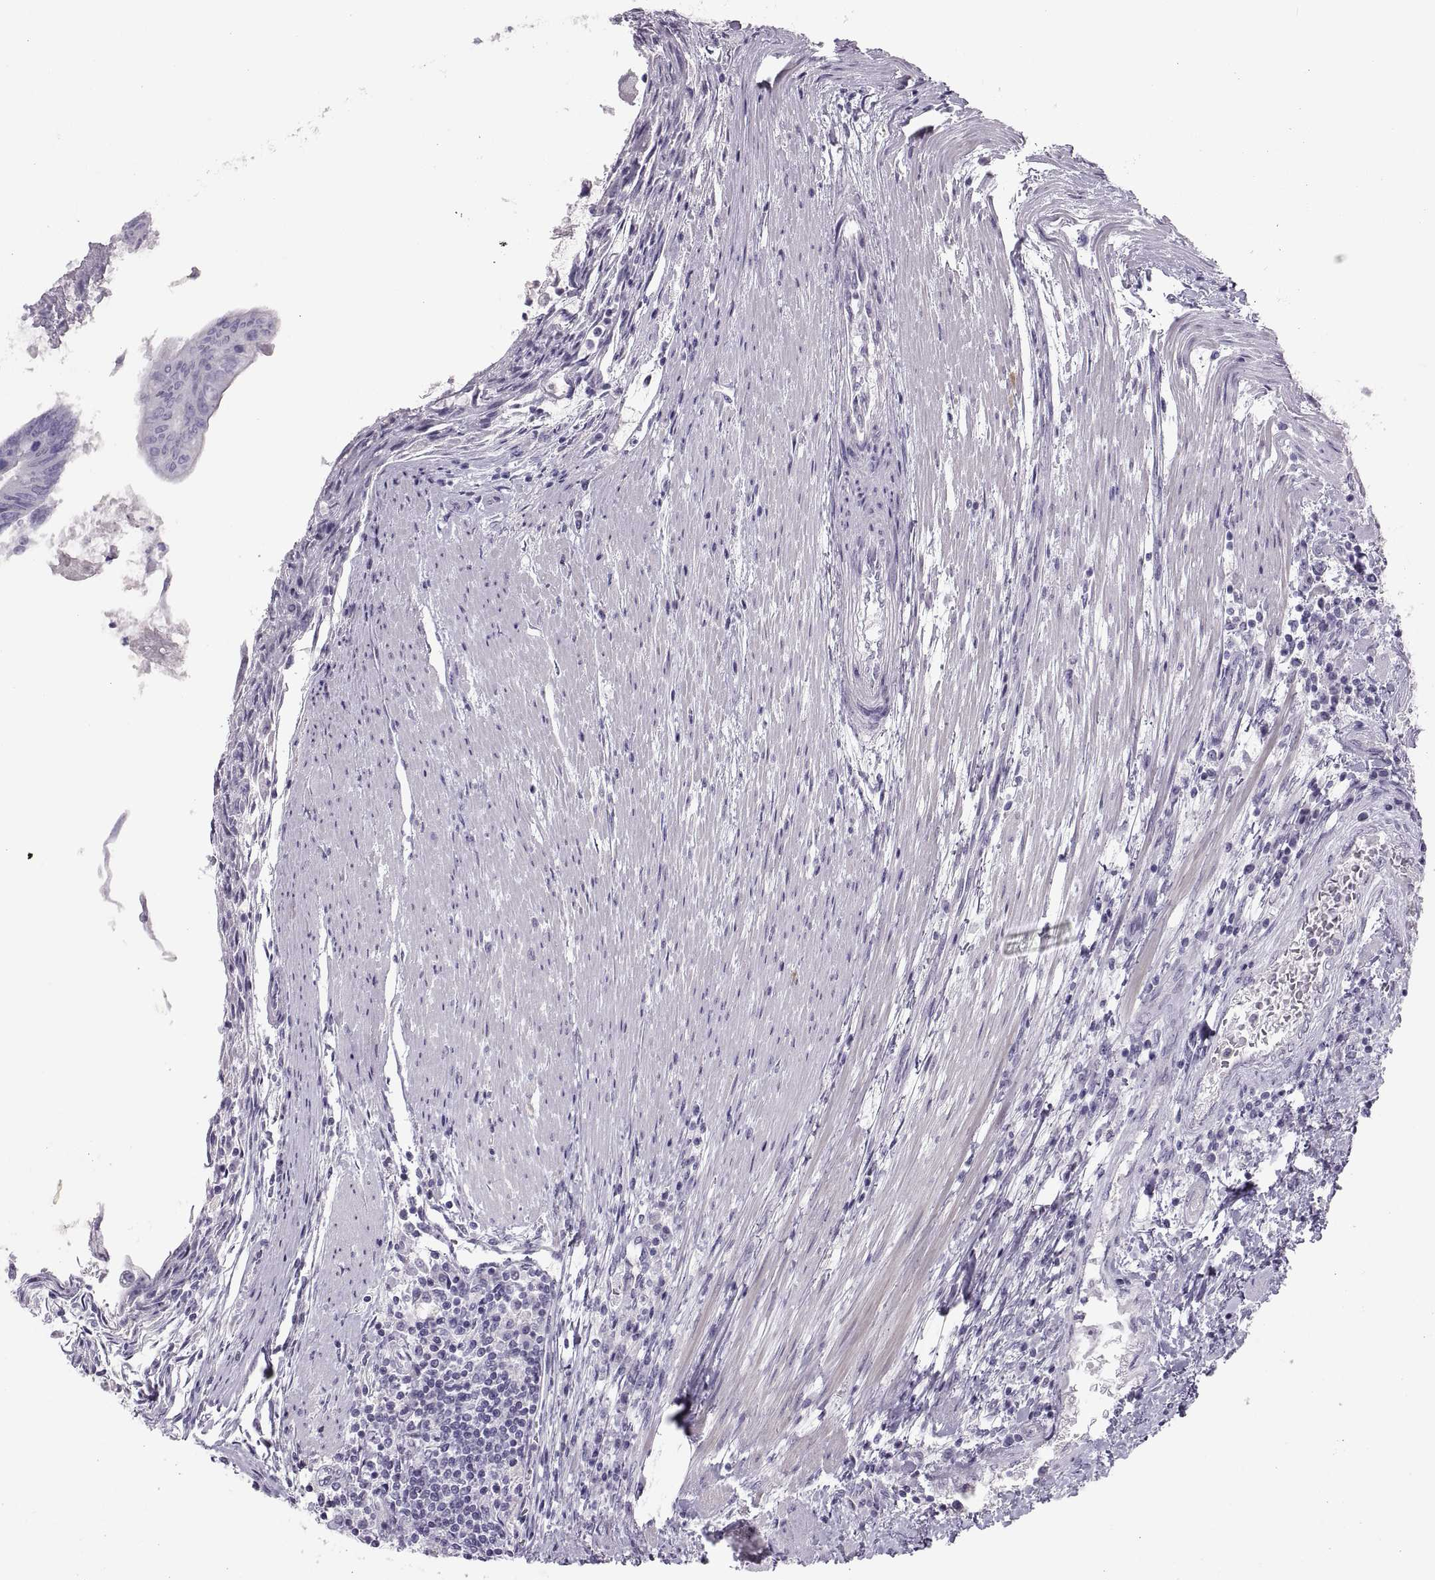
{"staining": {"intensity": "negative", "quantity": "none", "location": "none"}, "tissue": "colorectal cancer", "cell_type": "Tumor cells", "image_type": "cancer", "snomed": [{"axis": "morphology", "description": "Adenocarcinoma, NOS"}, {"axis": "topography", "description": "Colon"}], "caption": "Protein analysis of colorectal adenocarcinoma exhibits no significant expression in tumor cells.", "gene": "C3orf22", "patient": {"sex": "female", "age": 70}}